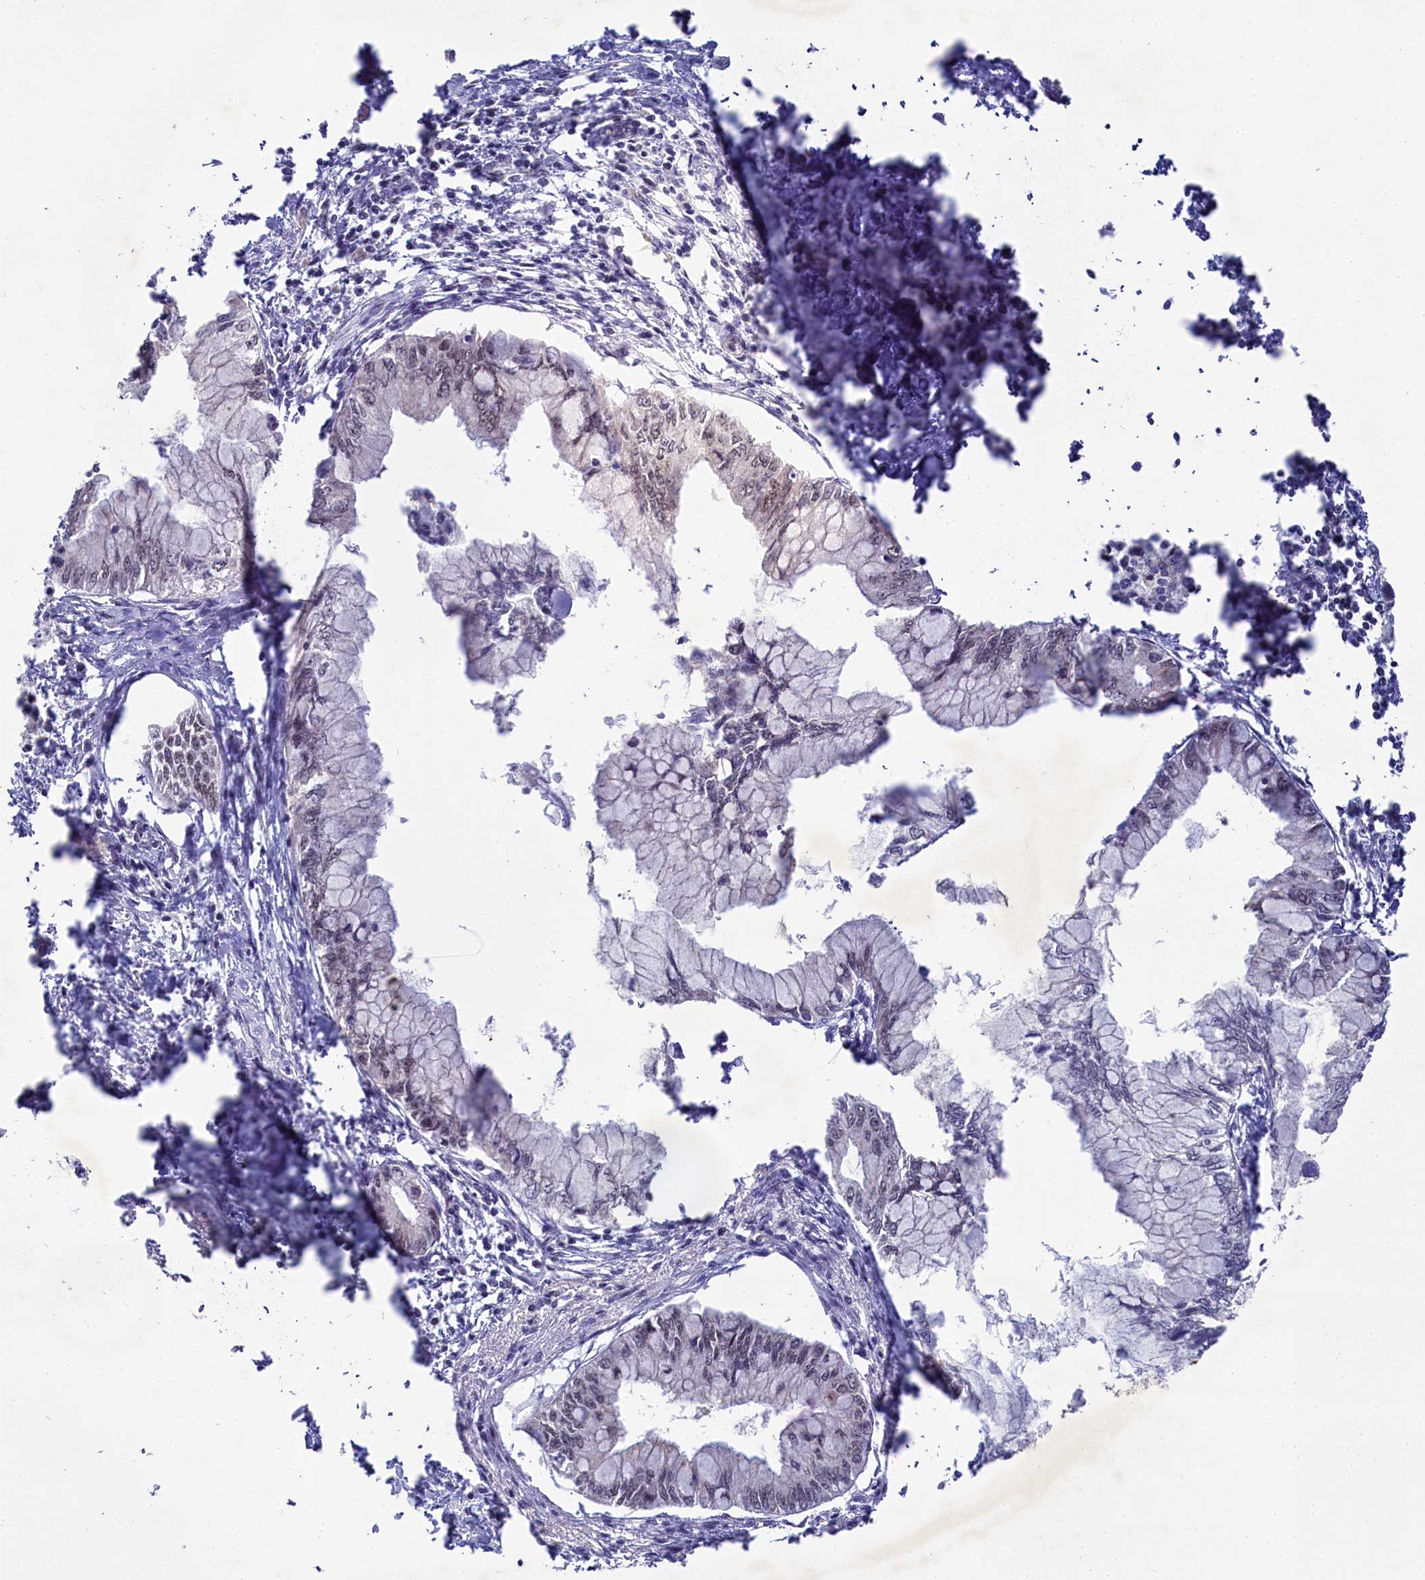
{"staining": {"intensity": "weak", "quantity": "<25%", "location": "nuclear"}, "tissue": "pancreatic cancer", "cell_type": "Tumor cells", "image_type": "cancer", "snomed": [{"axis": "morphology", "description": "Adenocarcinoma, NOS"}, {"axis": "topography", "description": "Pancreas"}], "caption": "IHC of human adenocarcinoma (pancreatic) displays no staining in tumor cells.", "gene": "PPHLN1", "patient": {"sex": "male", "age": 48}}